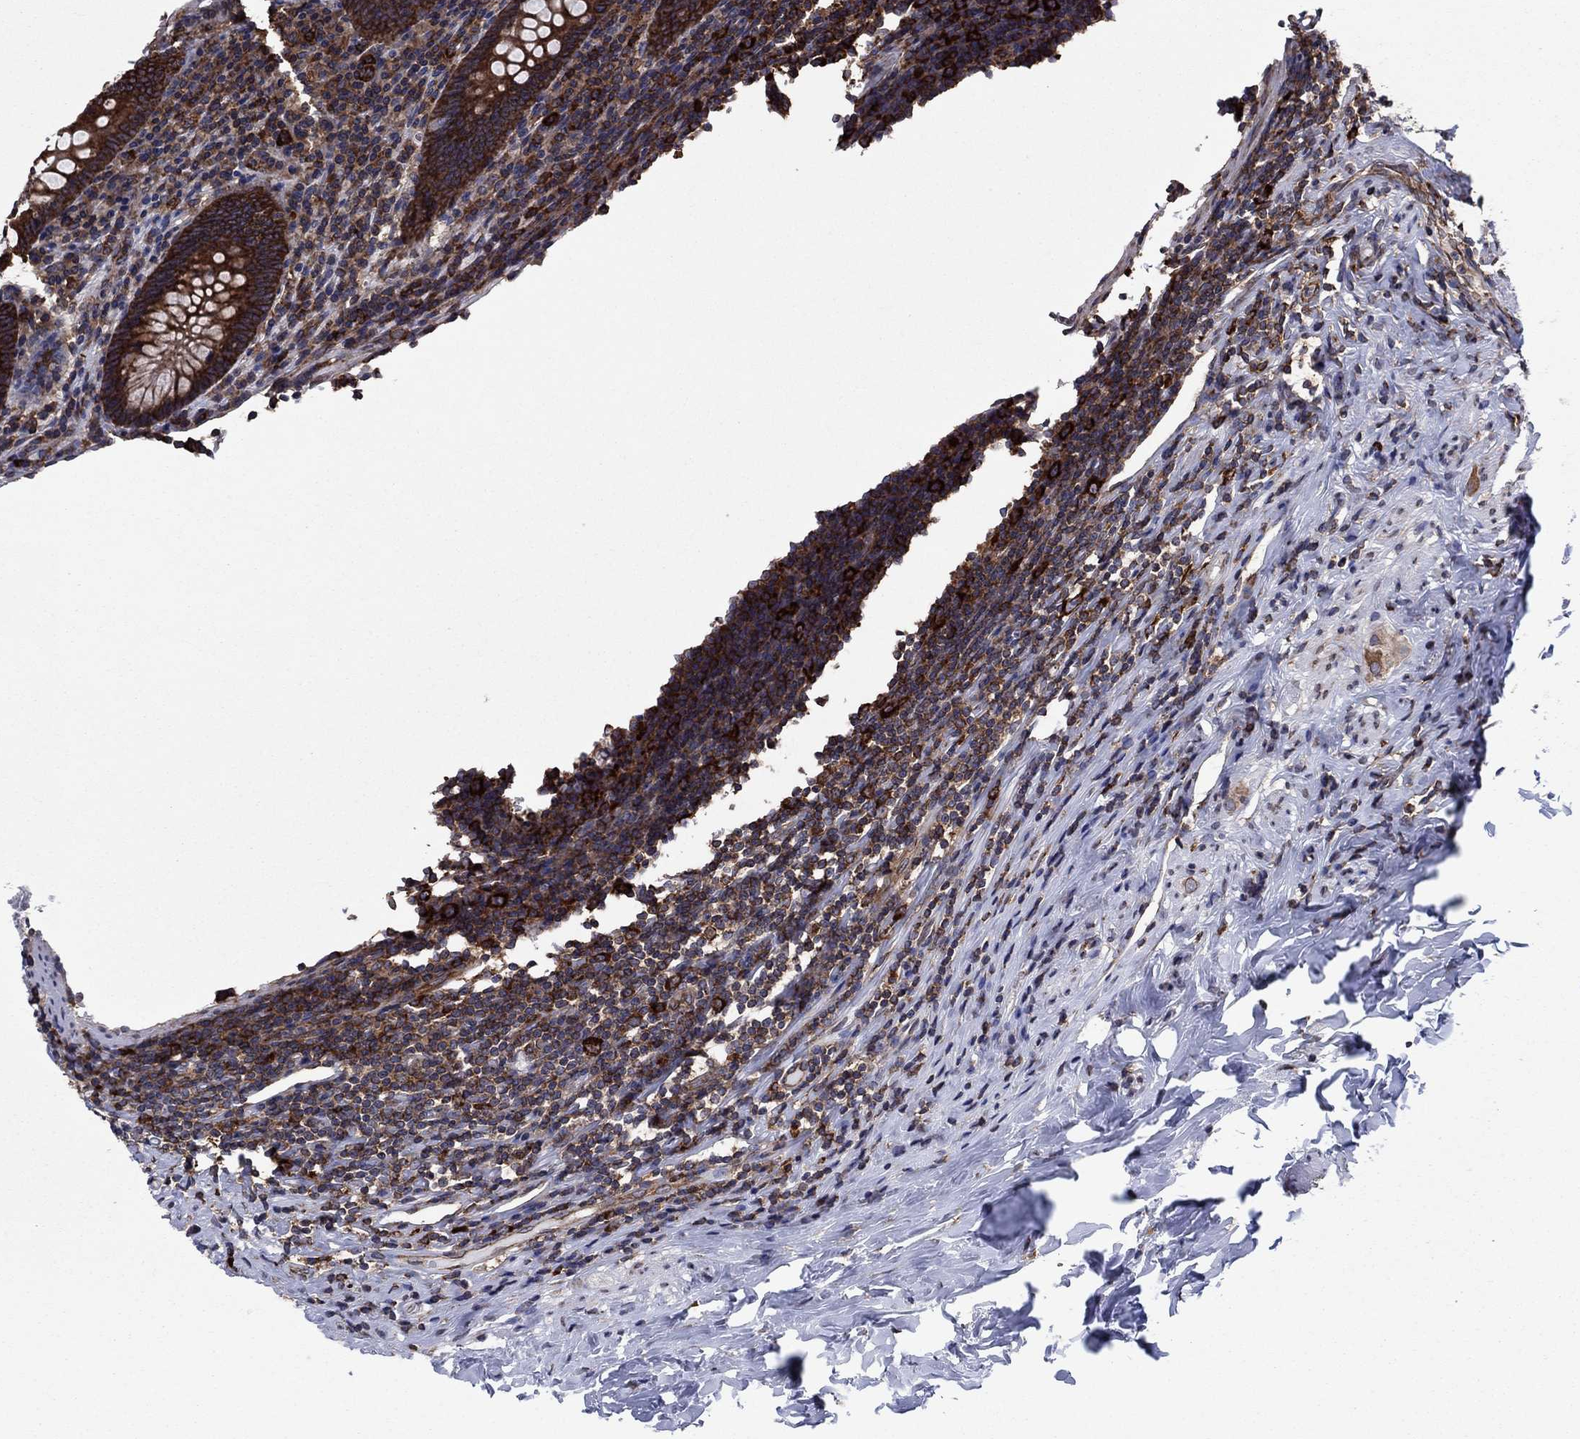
{"staining": {"intensity": "strong", "quantity": ">75%", "location": "cytoplasmic/membranous"}, "tissue": "appendix", "cell_type": "Glandular cells", "image_type": "normal", "snomed": [{"axis": "morphology", "description": "Normal tissue, NOS"}, {"axis": "topography", "description": "Appendix"}], "caption": "A high amount of strong cytoplasmic/membranous staining is appreciated in about >75% of glandular cells in benign appendix. The protein of interest is shown in brown color, while the nuclei are stained blue.", "gene": "YBX1", "patient": {"sex": "male", "age": 47}}